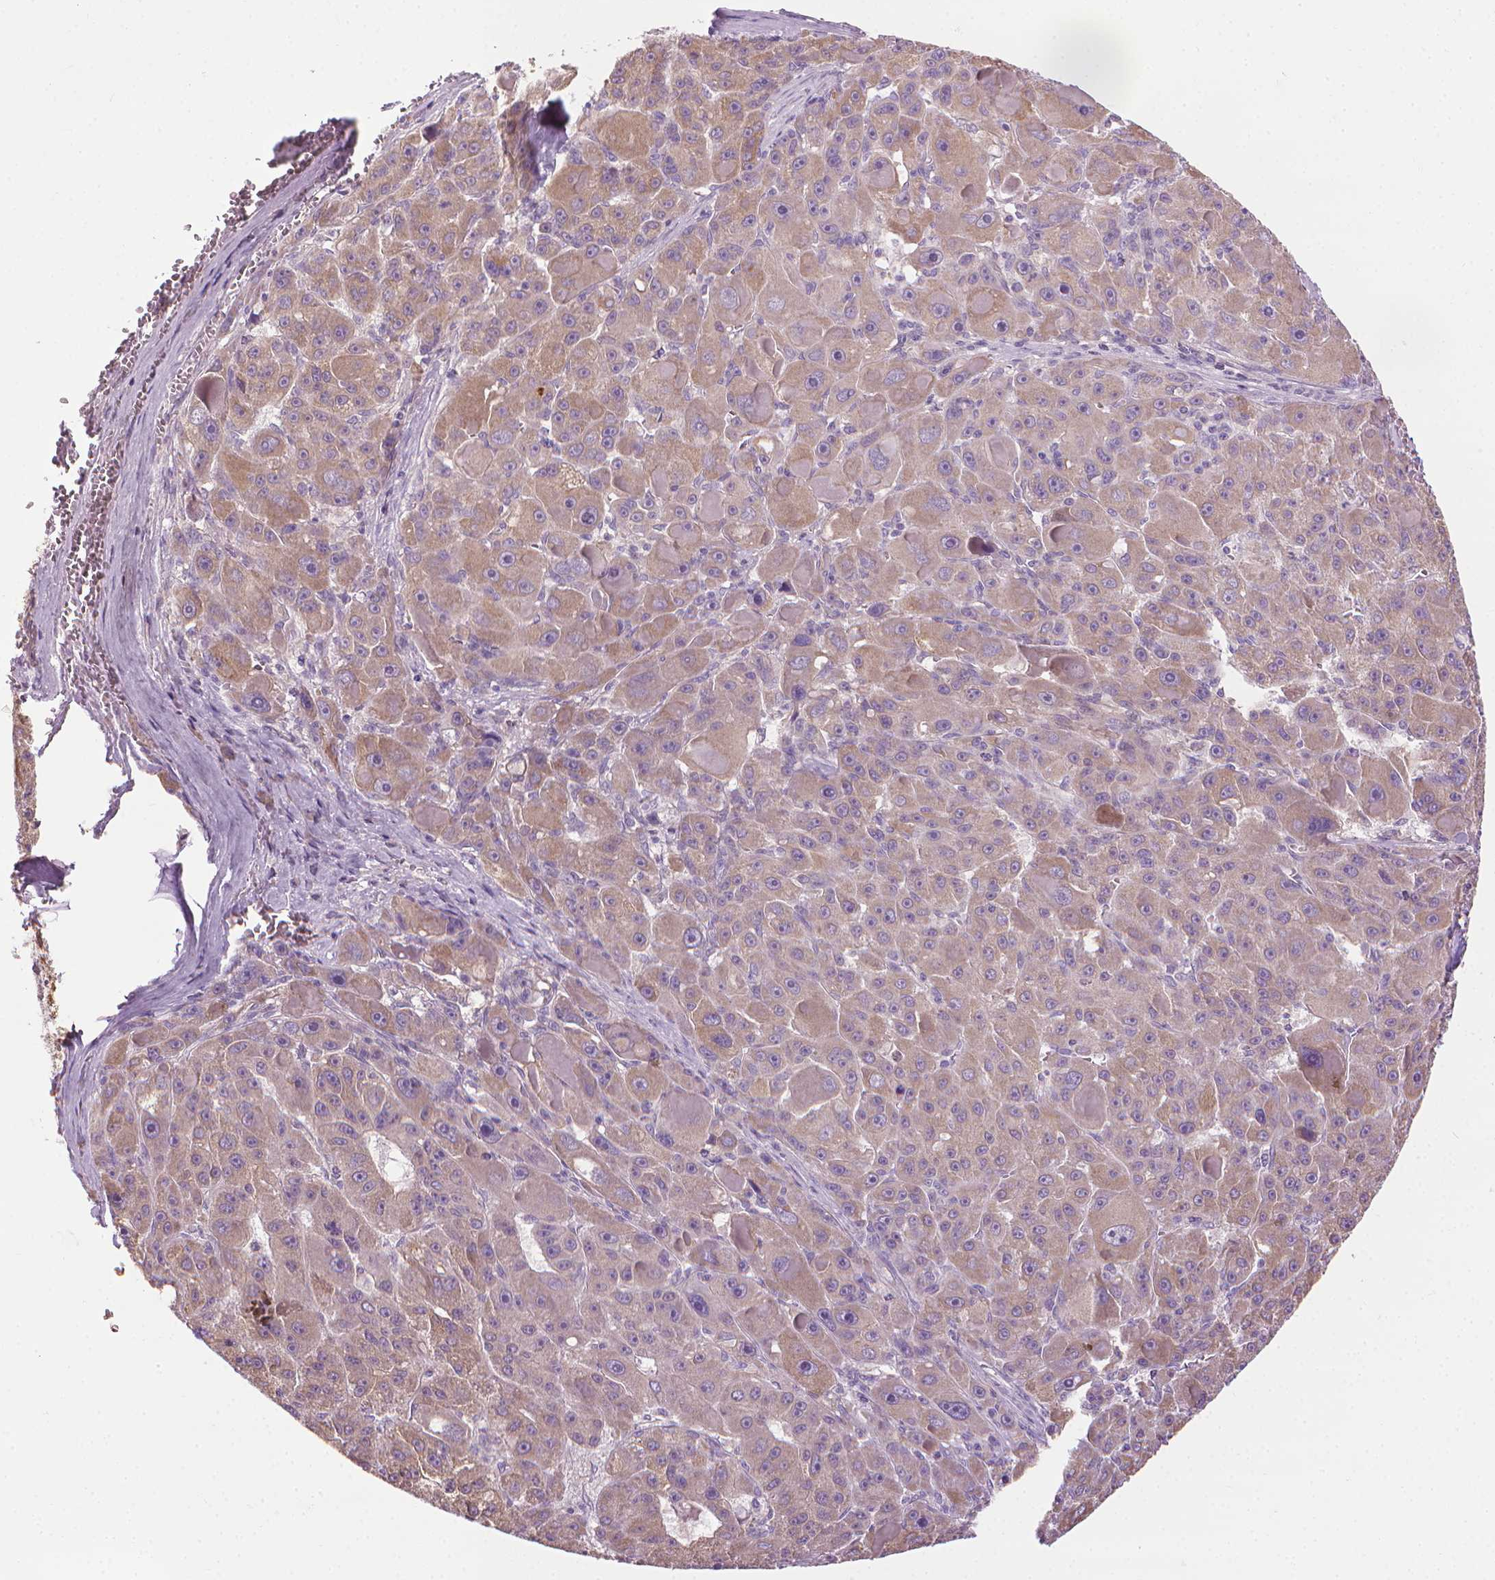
{"staining": {"intensity": "weak", "quantity": "25%-75%", "location": "cytoplasmic/membranous"}, "tissue": "liver cancer", "cell_type": "Tumor cells", "image_type": "cancer", "snomed": [{"axis": "morphology", "description": "Carcinoma, Hepatocellular, NOS"}, {"axis": "topography", "description": "Liver"}], "caption": "This histopathology image shows liver cancer (hepatocellular carcinoma) stained with immunohistochemistry (IHC) to label a protein in brown. The cytoplasmic/membranous of tumor cells show weak positivity for the protein. Nuclei are counter-stained blue.", "gene": "RIIAD1", "patient": {"sex": "male", "age": 76}}